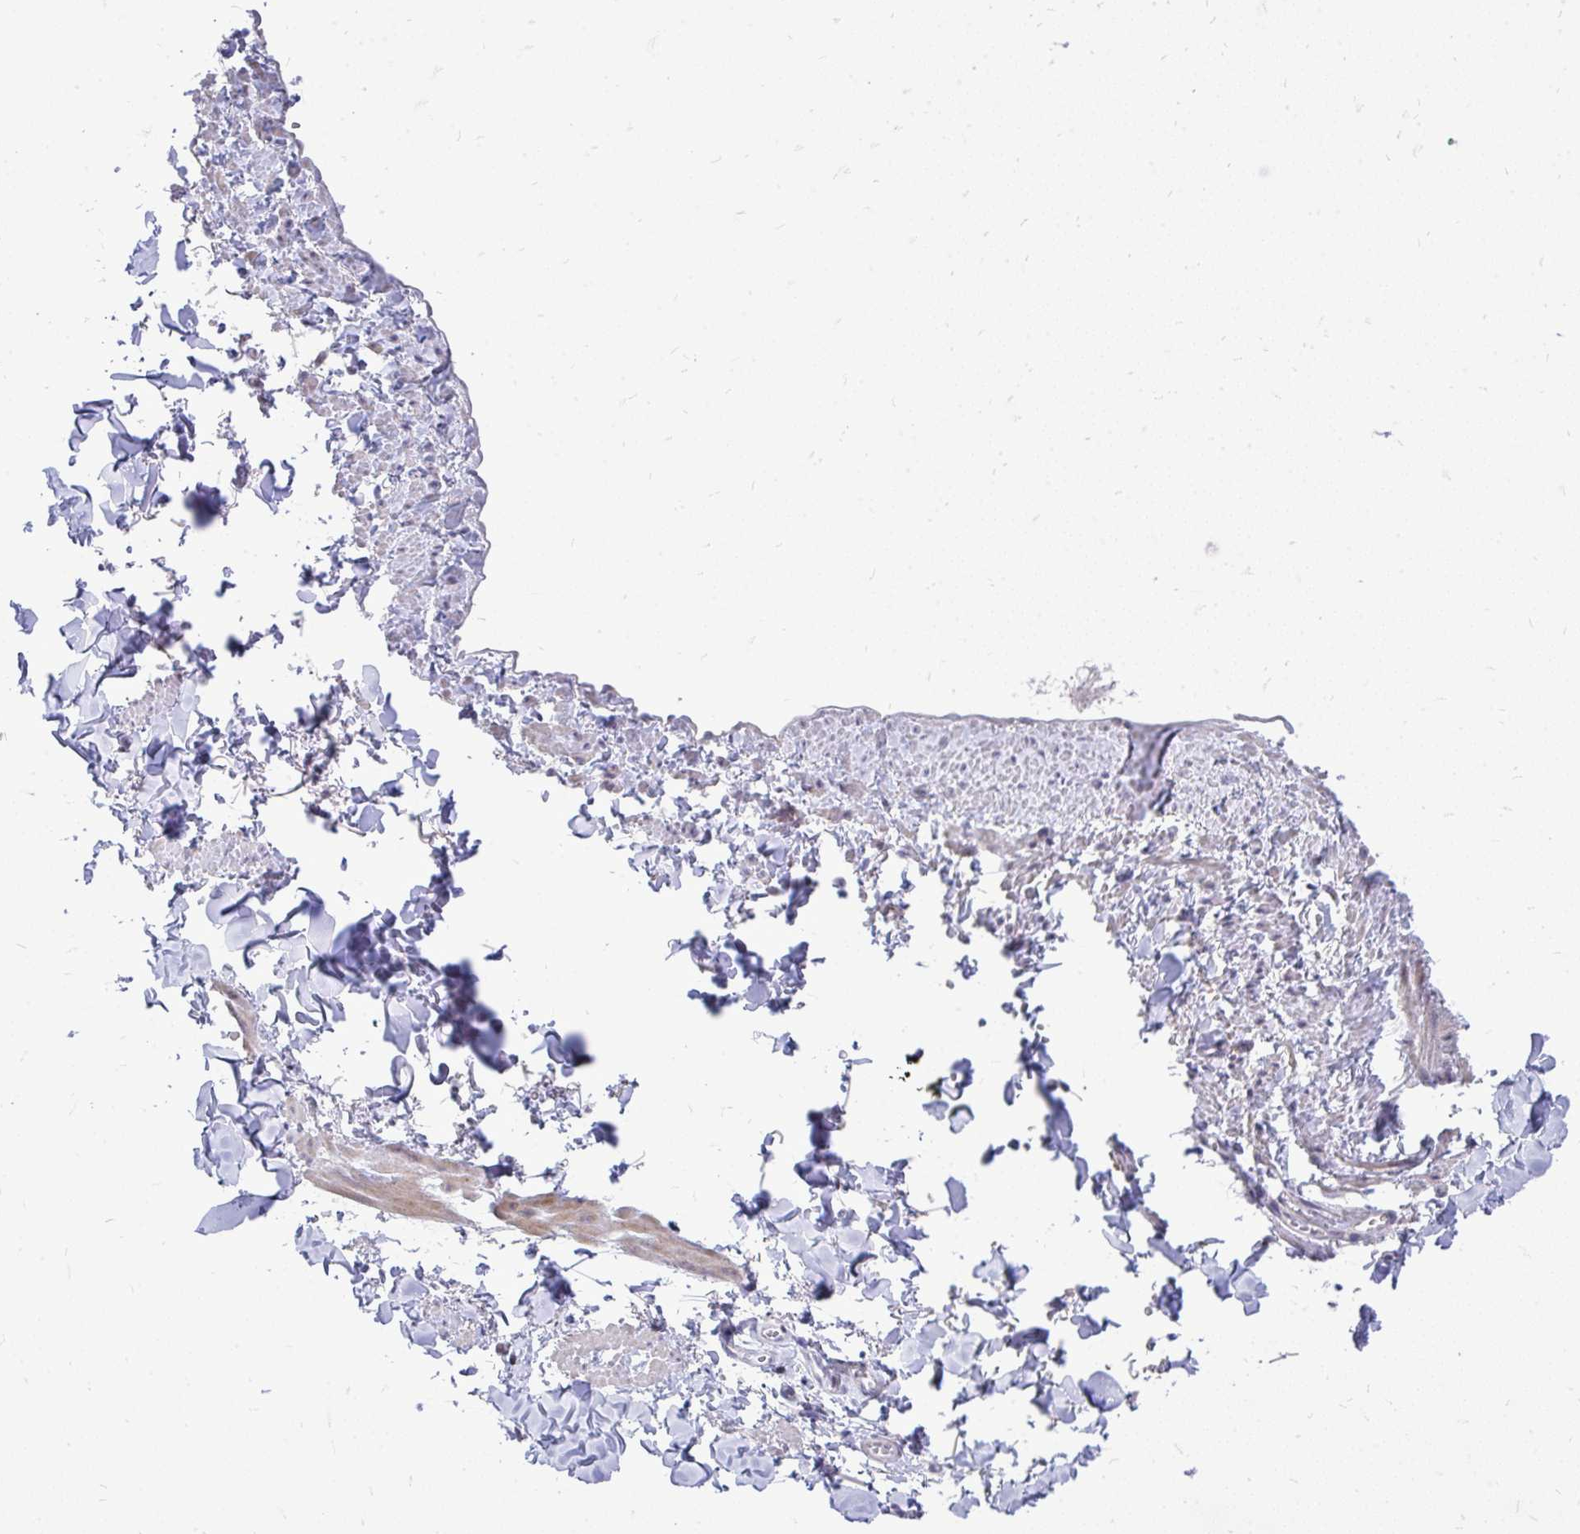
{"staining": {"intensity": "negative", "quantity": "none", "location": "none"}, "tissue": "adipose tissue", "cell_type": "Adipocytes", "image_type": "normal", "snomed": [{"axis": "morphology", "description": "Normal tissue, NOS"}, {"axis": "topography", "description": "Vulva"}, {"axis": "topography", "description": "Peripheral nerve tissue"}], "caption": "Immunohistochemistry (IHC) of benign human adipose tissue shows no expression in adipocytes. Brightfield microscopy of immunohistochemistry stained with DAB (3,3'-diaminobenzidine) (brown) and hematoxylin (blue), captured at high magnification.", "gene": "OR8D1", "patient": {"sex": "female", "age": 66}}